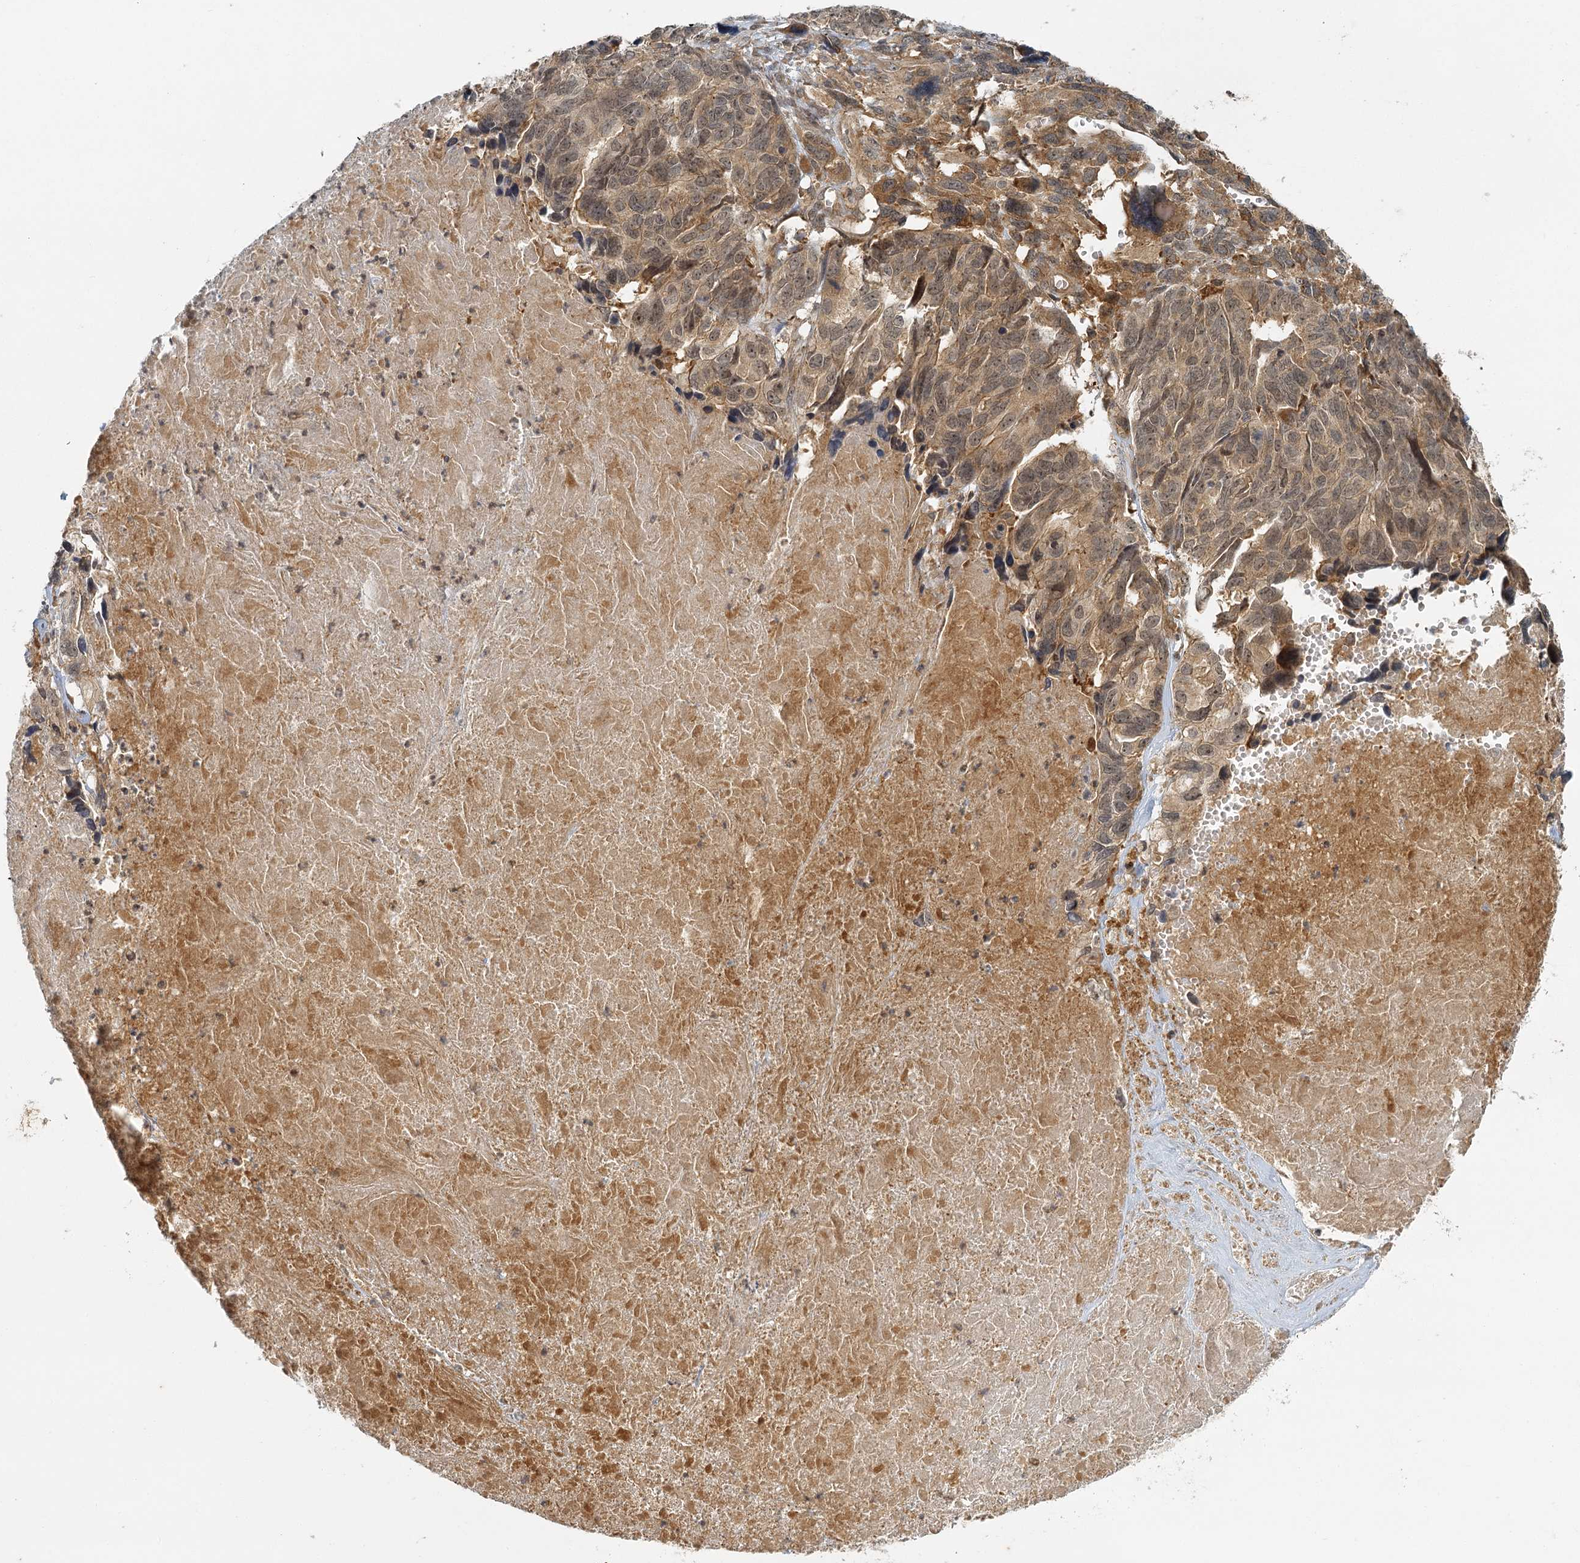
{"staining": {"intensity": "weak", "quantity": ">75%", "location": "cytoplasmic/membranous"}, "tissue": "ovarian cancer", "cell_type": "Tumor cells", "image_type": "cancer", "snomed": [{"axis": "morphology", "description": "Cystadenocarcinoma, serous, NOS"}, {"axis": "topography", "description": "Ovary"}], "caption": "Immunohistochemistry of serous cystadenocarcinoma (ovarian) demonstrates low levels of weak cytoplasmic/membranous positivity in about >75% of tumor cells.", "gene": "ZNF549", "patient": {"sex": "female", "age": 79}}